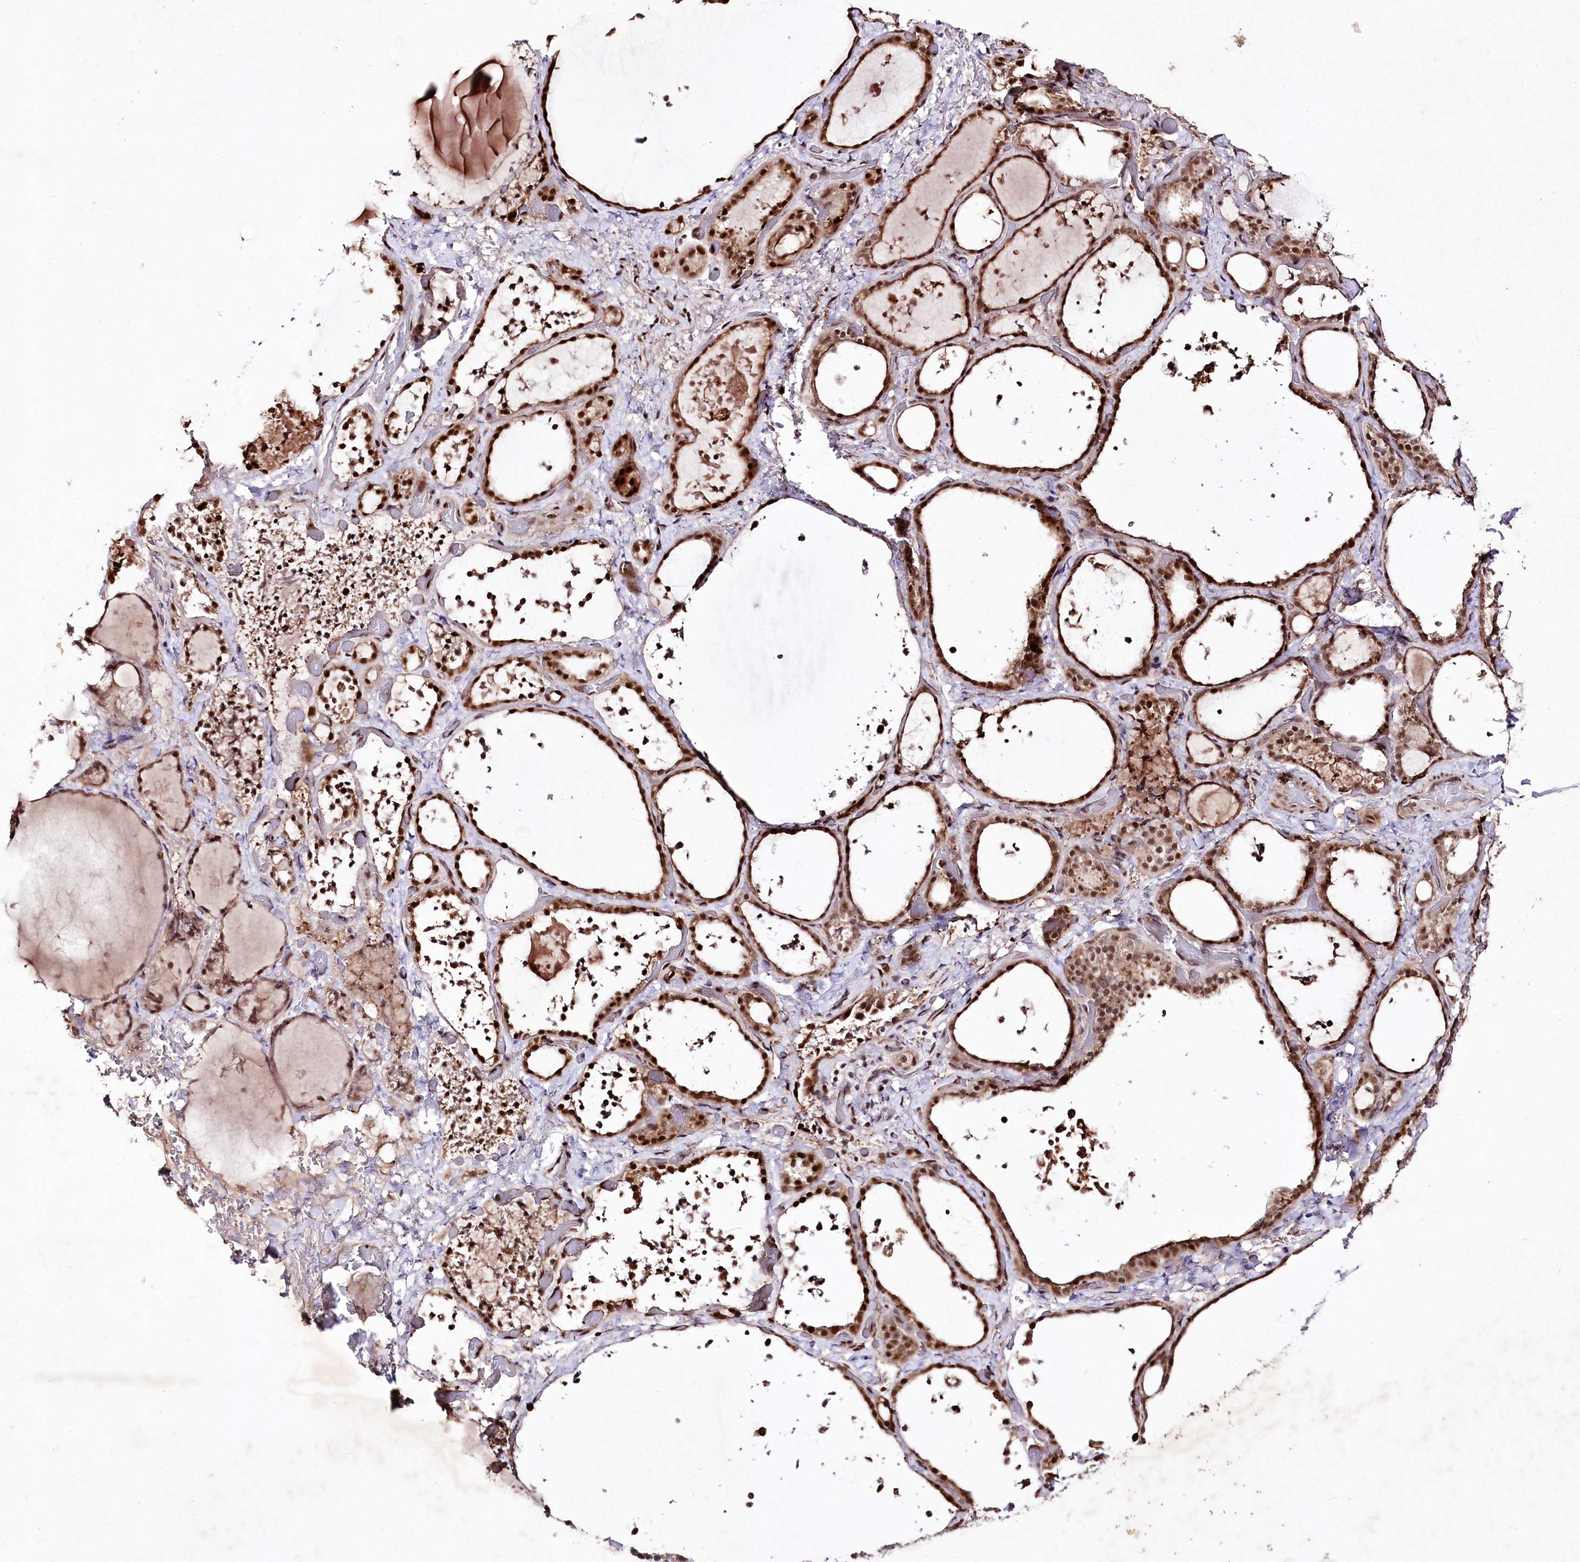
{"staining": {"intensity": "strong", "quantity": ">75%", "location": "cytoplasmic/membranous,nuclear"}, "tissue": "thyroid gland", "cell_type": "Glandular cells", "image_type": "normal", "snomed": [{"axis": "morphology", "description": "Normal tissue, NOS"}, {"axis": "topography", "description": "Thyroid gland"}], "caption": "Brown immunohistochemical staining in normal thyroid gland demonstrates strong cytoplasmic/membranous,nuclear expression in approximately >75% of glandular cells. The protein of interest is shown in brown color, while the nuclei are stained blue.", "gene": "DMP1", "patient": {"sex": "female", "age": 44}}